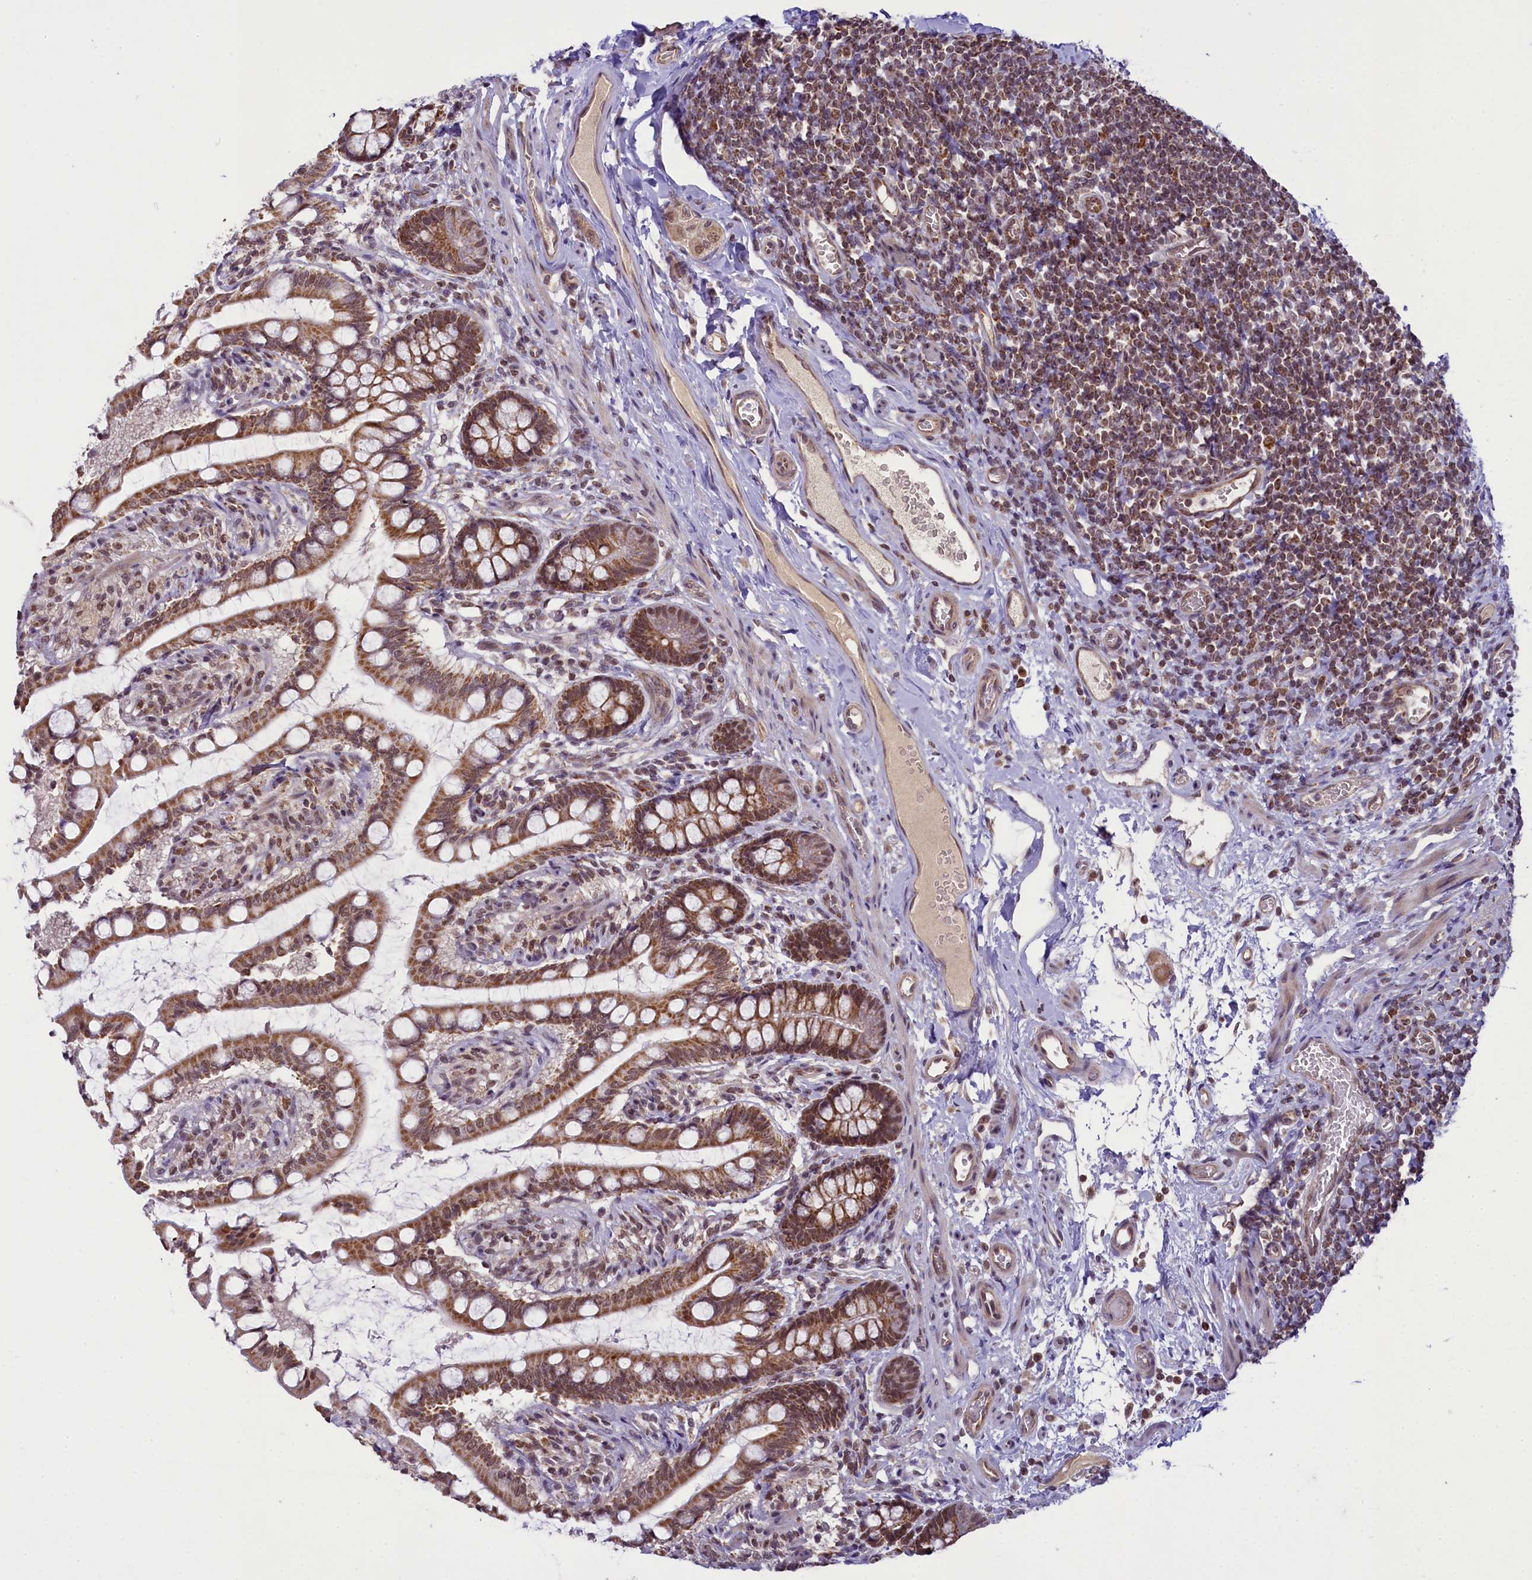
{"staining": {"intensity": "moderate", "quantity": ">75%", "location": "cytoplasmic/membranous,nuclear"}, "tissue": "small intestine", "cell_type": "Glandular cells", "image_type": "normal", "snomed": [{"axis": "morphology", "description": "Normal tissue, NOS"}, {"axis": "topography", "description": "Small intestine"}], "caption": "Glandular cells show medium levels of moderate cytoplasmic/membranous,nuclear staining in approximately >75% of cells in normal human small intestine.", "gene": "PAF1", "patient": {"sex": "male", "age": 52}}